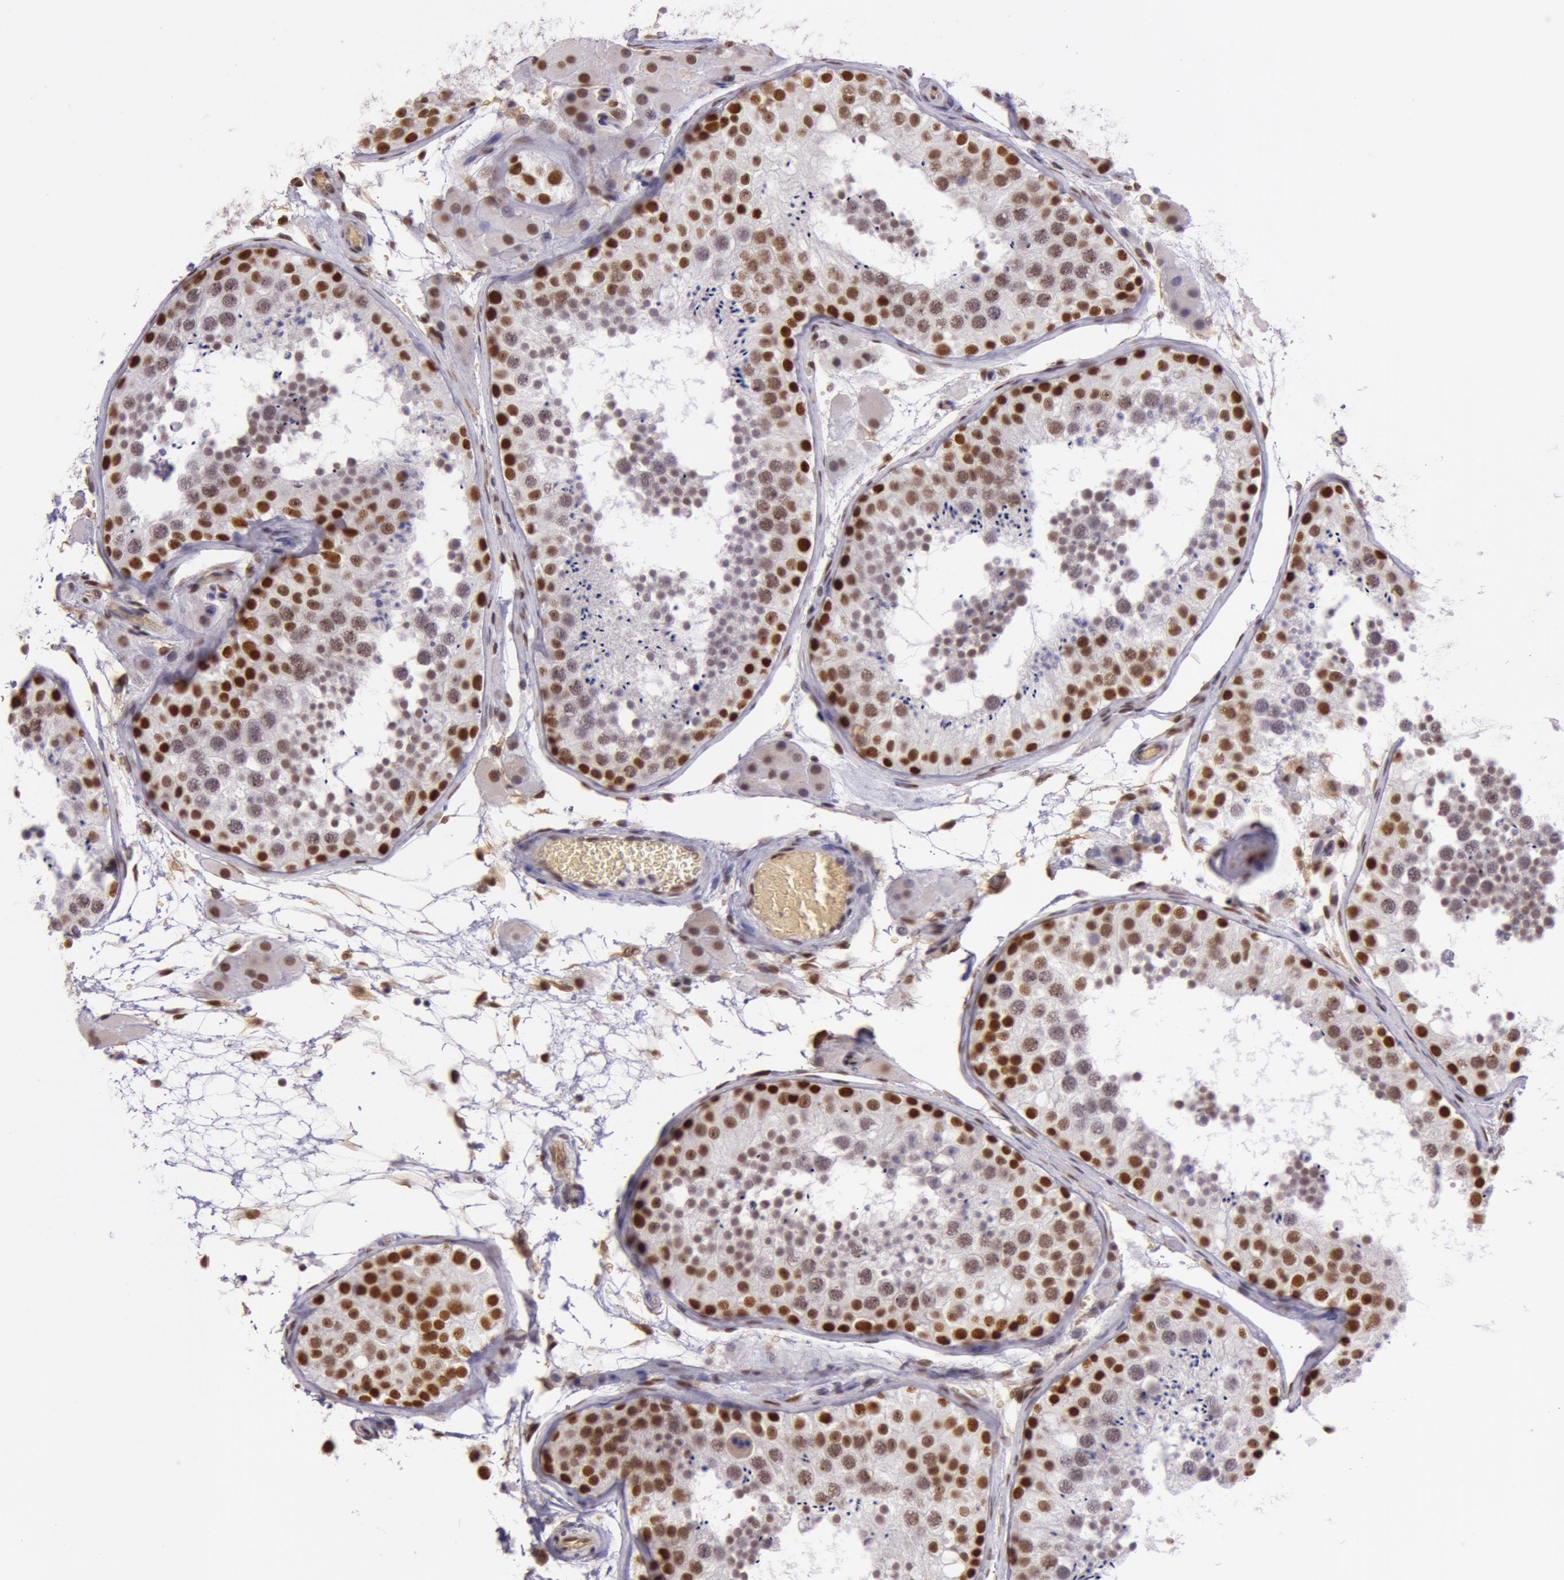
{"staining": {"intensity": "strong", "quantity": ">75%", "location": "nuclear"}, "tissue": "testis", "cell_type": "Cells in seminiferous ducts", "image_type": "normal", "snomed": [{"axis": "morphology", "description": "Normal tissue, NOS"}, {"axis": "topography", "description": "Testis"}], "caption": "Immunohistochemical staining of normal testis exhibits strong nuclear protein positivity in approximately >75% of cells in seminiferous ducts.", "gene": "NBN", "patient": {"sex": "male", "age": 26}}